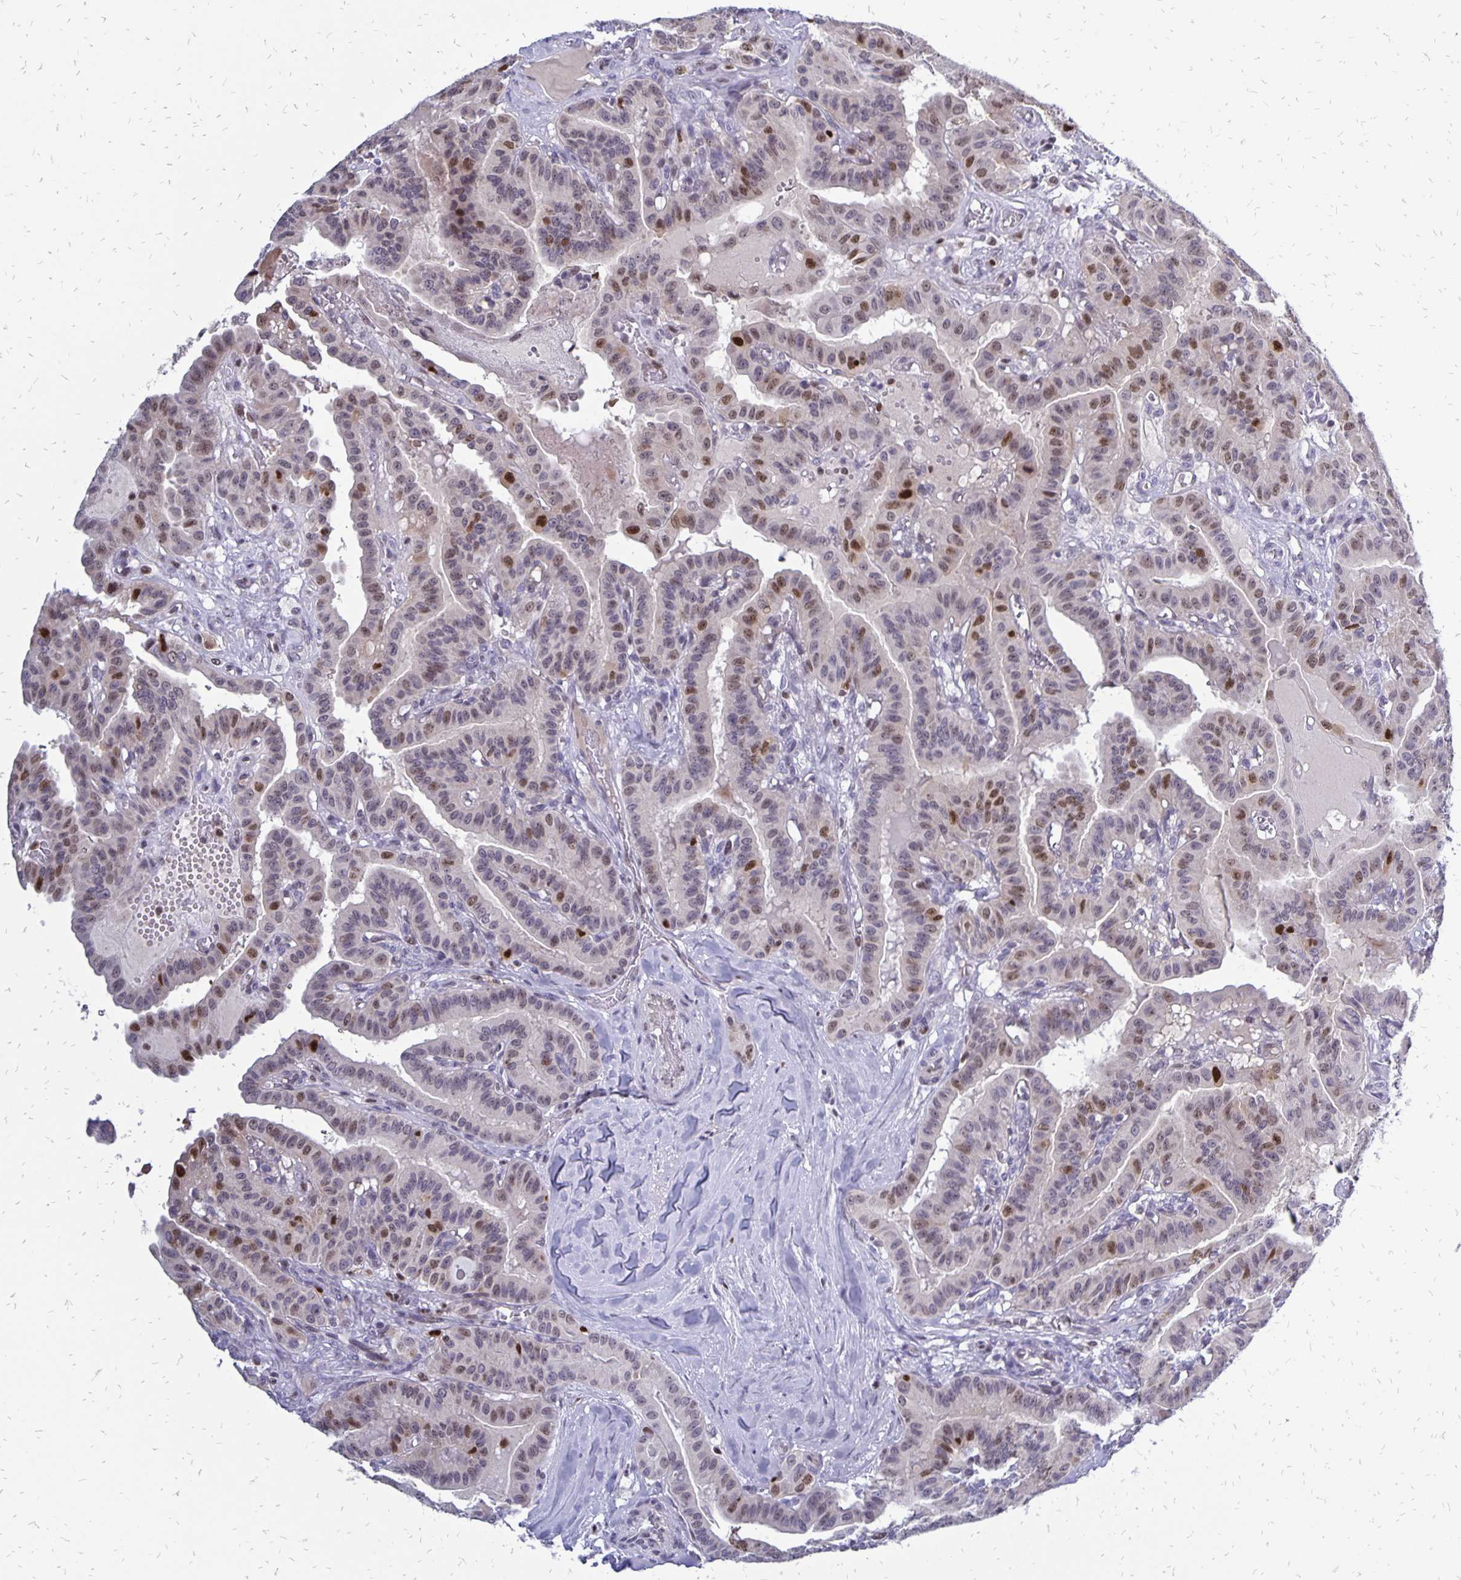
{"staining": {"intensity": "strong", "quantity": "<25%", "location": "nuclear"}, "tissue": "thyroid cancer", "cell_type": "Tumor cells", "image_type": "cancer", "snomed": [{"axis": "morphology", "description": "Papillary adenocarcinoma, NOS"}, {"axis": "topography", "description": "Thyroid gland"}], "caption": "An image showing strong nuclear positivity in approximately <25% of tumor cells in thyroid cancer, as visualized by brown immunohistochemical staining.", "gene": "DCK", "patient": {"sex": "male", "age": 87}}